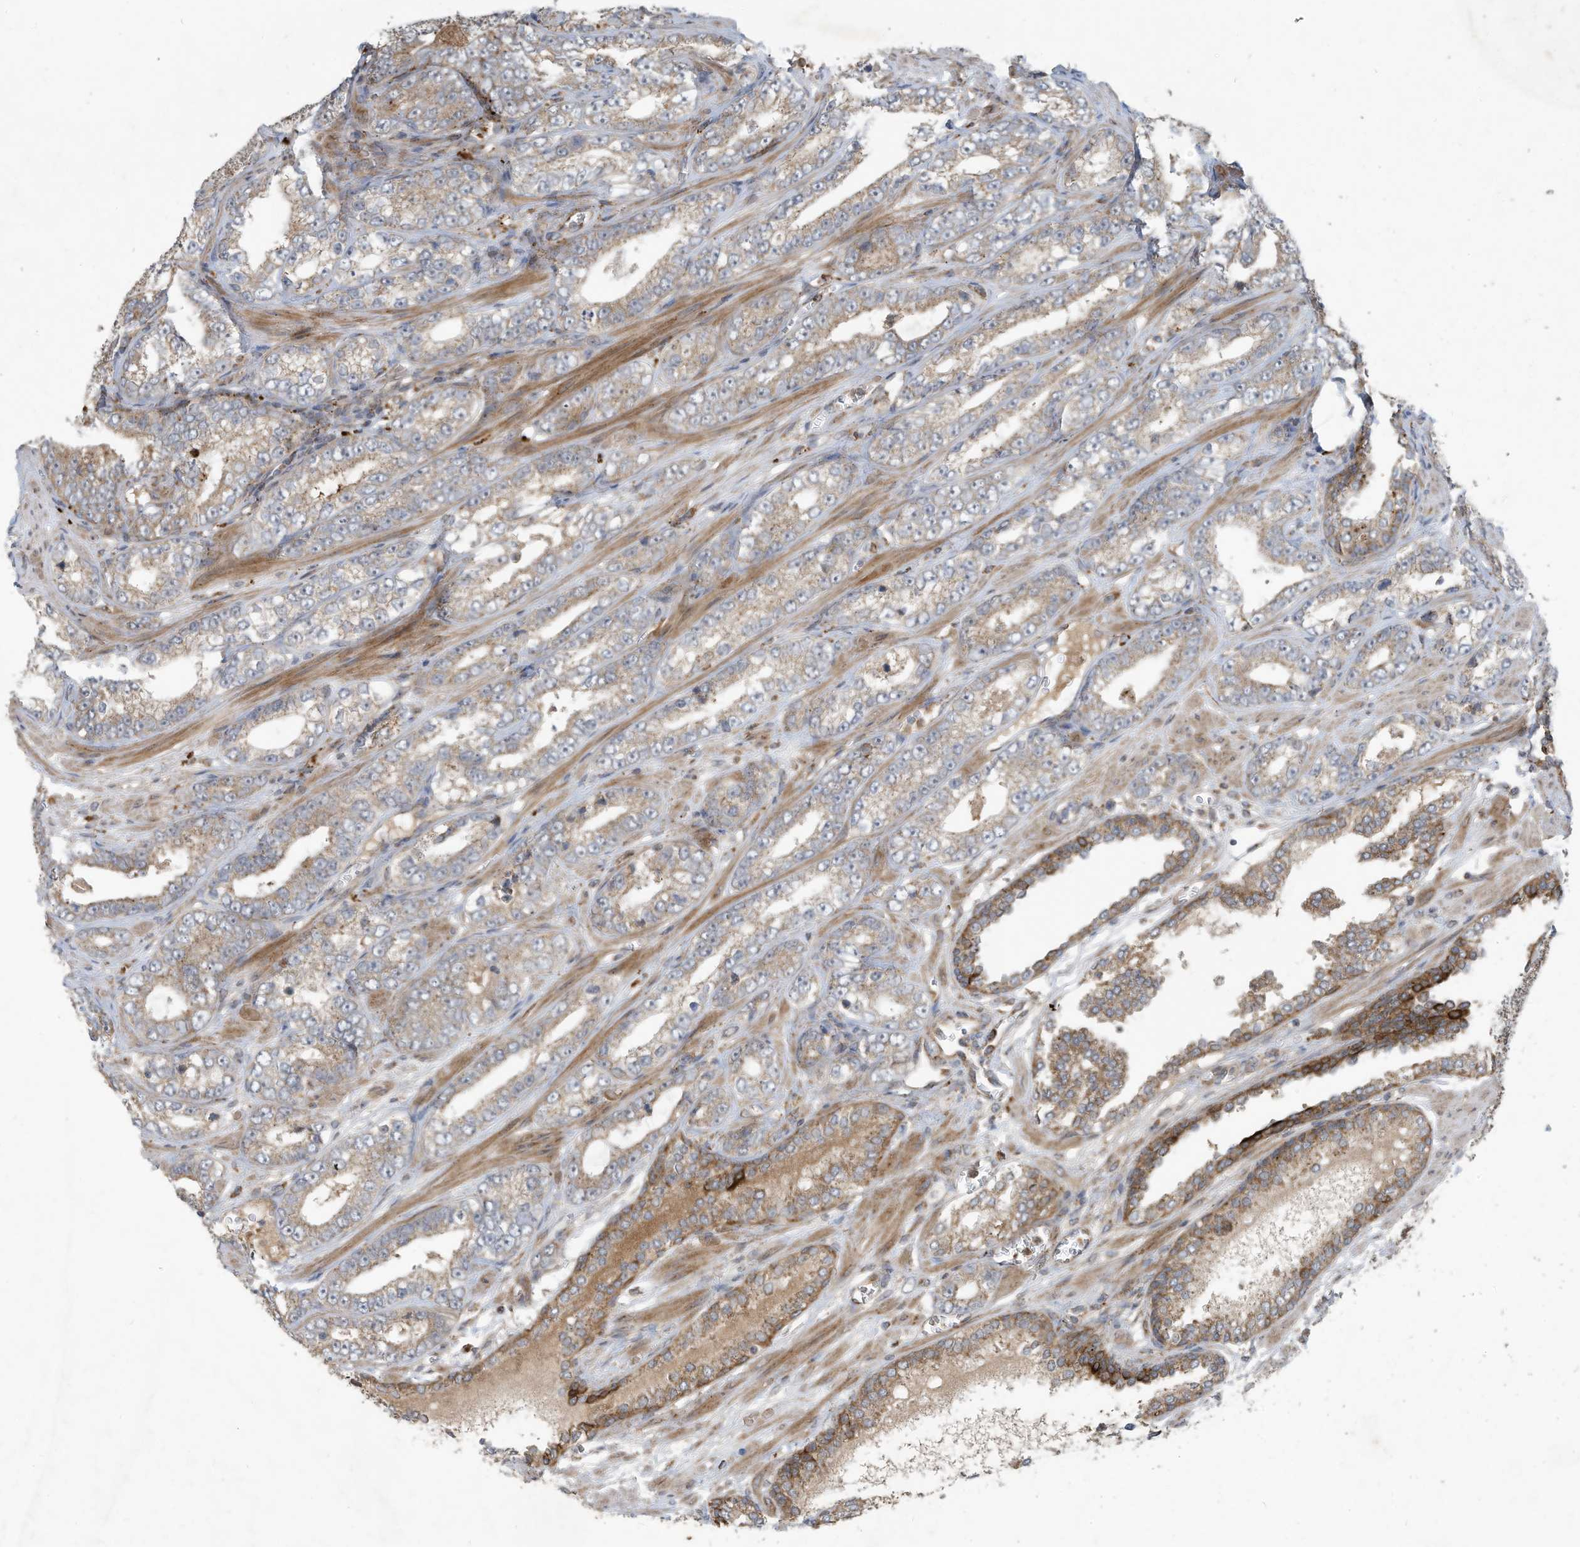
{"staining": {"intensity": "weak", "quantity": "25%-75%", "location": "cytoplasmic/membranous"}, "tissue": "prostate cancer", "cell_type": "Tumor cells", "image_type": "cancer", "snomed": [{"axis": "morphology", "description": "Adenocarcinoma, High grade"}, {"axis": "topography", "description": "Prostate"}], "caption": "A brown stain highlights weak cytoplasmic/membranous expression of a protein in human prostate cancer tumor cells. (DAB (3,3'-diaminobenzidine) IHC with brightfield microscopy, high magnification).", "gene": "C2orf74", "patient": {"sex": "male", "age": 62}}